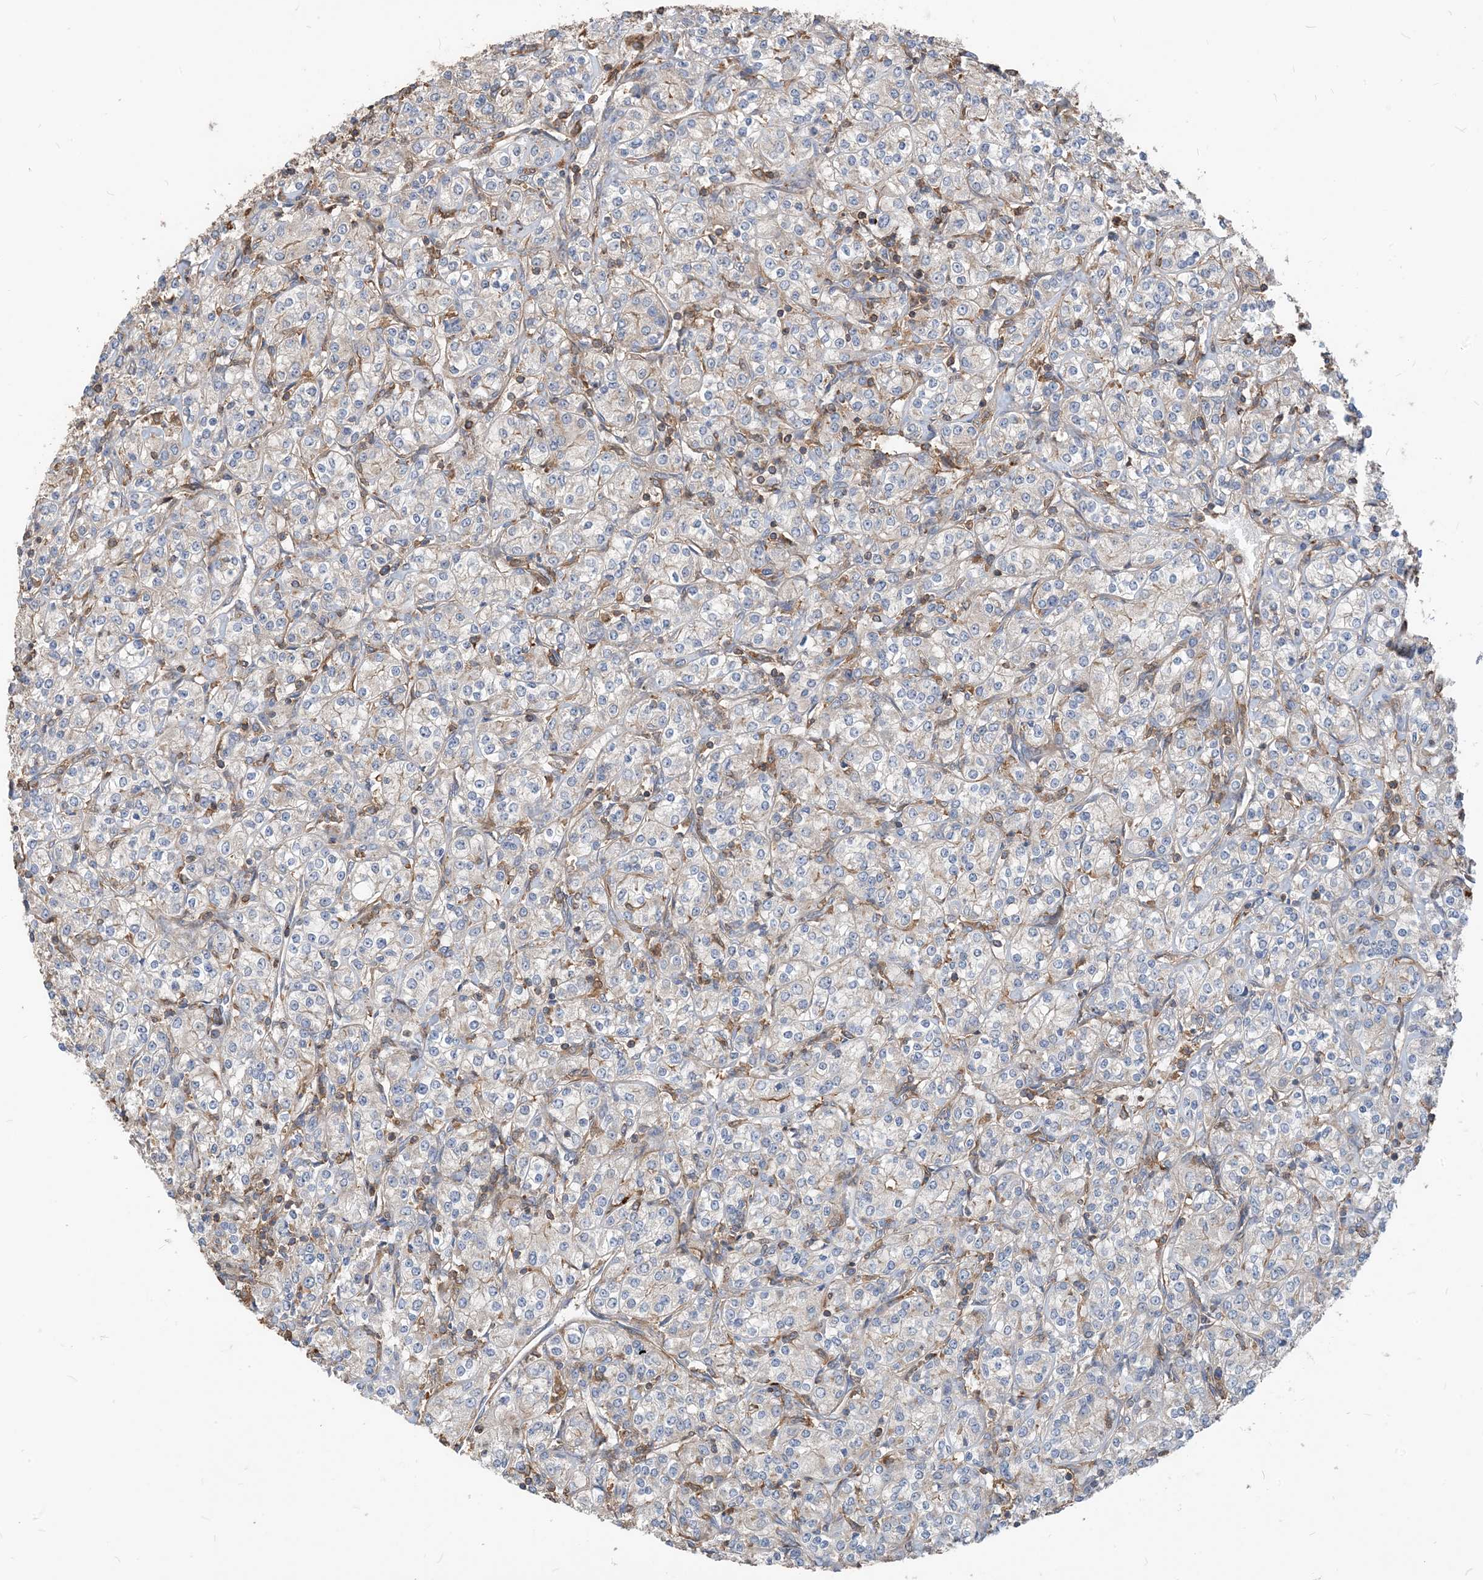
{"staining": {"intensity": "negative", "quantity": "none", "location": "none"}, "tissue": "renal cancer", "cell_type": "Tumor cells", "image_type": "cancer", "snomed": [{"axis": "morphology", "description": "Adenocarcinoma, NOS"}, {"axis": "topography", "description": "Kidney"}], "caption": "Immunohistochemistry micrograph of renal adenocarcinoma stained for a protein (brown), which demonstrates no positivity in tumor cells.", "gene": "PARVG", "patient": {"sex": "male", "age": 77}}